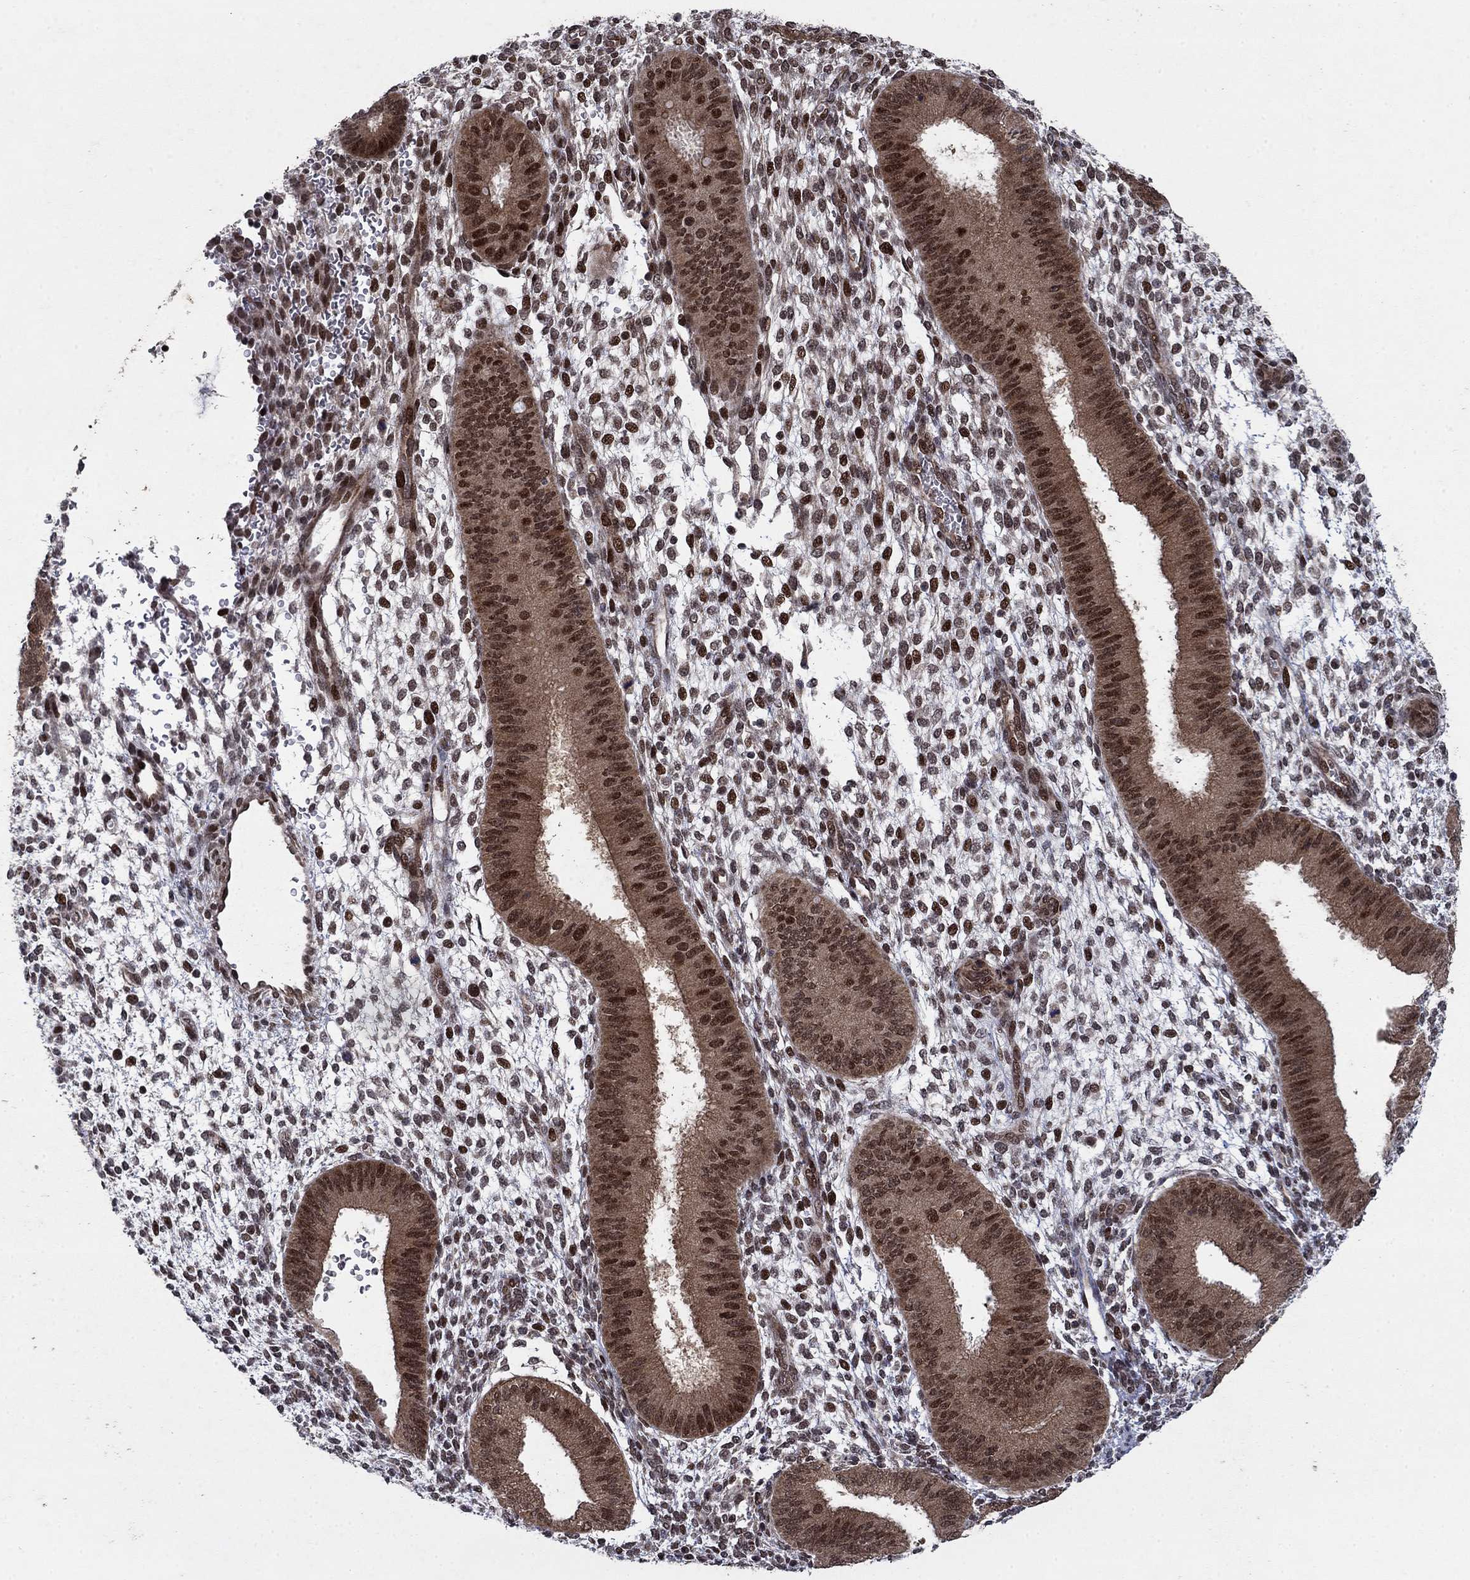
{"staining": {"intensity": "strong", "quantity": "25%-75%", "location": "nuclear"}, "tissue": "endometrium", "cell_type": "Cells in endometrial stroma", "image_type": "normal", "snomed": [{"axis": "morphology", "description": "Normal tissue, NOS"}, {"axis": "topography", "description": "Endometrium"}], "caption": "Protein positivity by immunohistochemistry (IHC) exhibits strong nuclear staining in about 25%-75% of cells in endometrial stroma in benign endometrium. (IHC, brightfield microscopy, high magnification).", "gene": "PRICKLE4", "patient": {"sex": "female", "age": 39}}